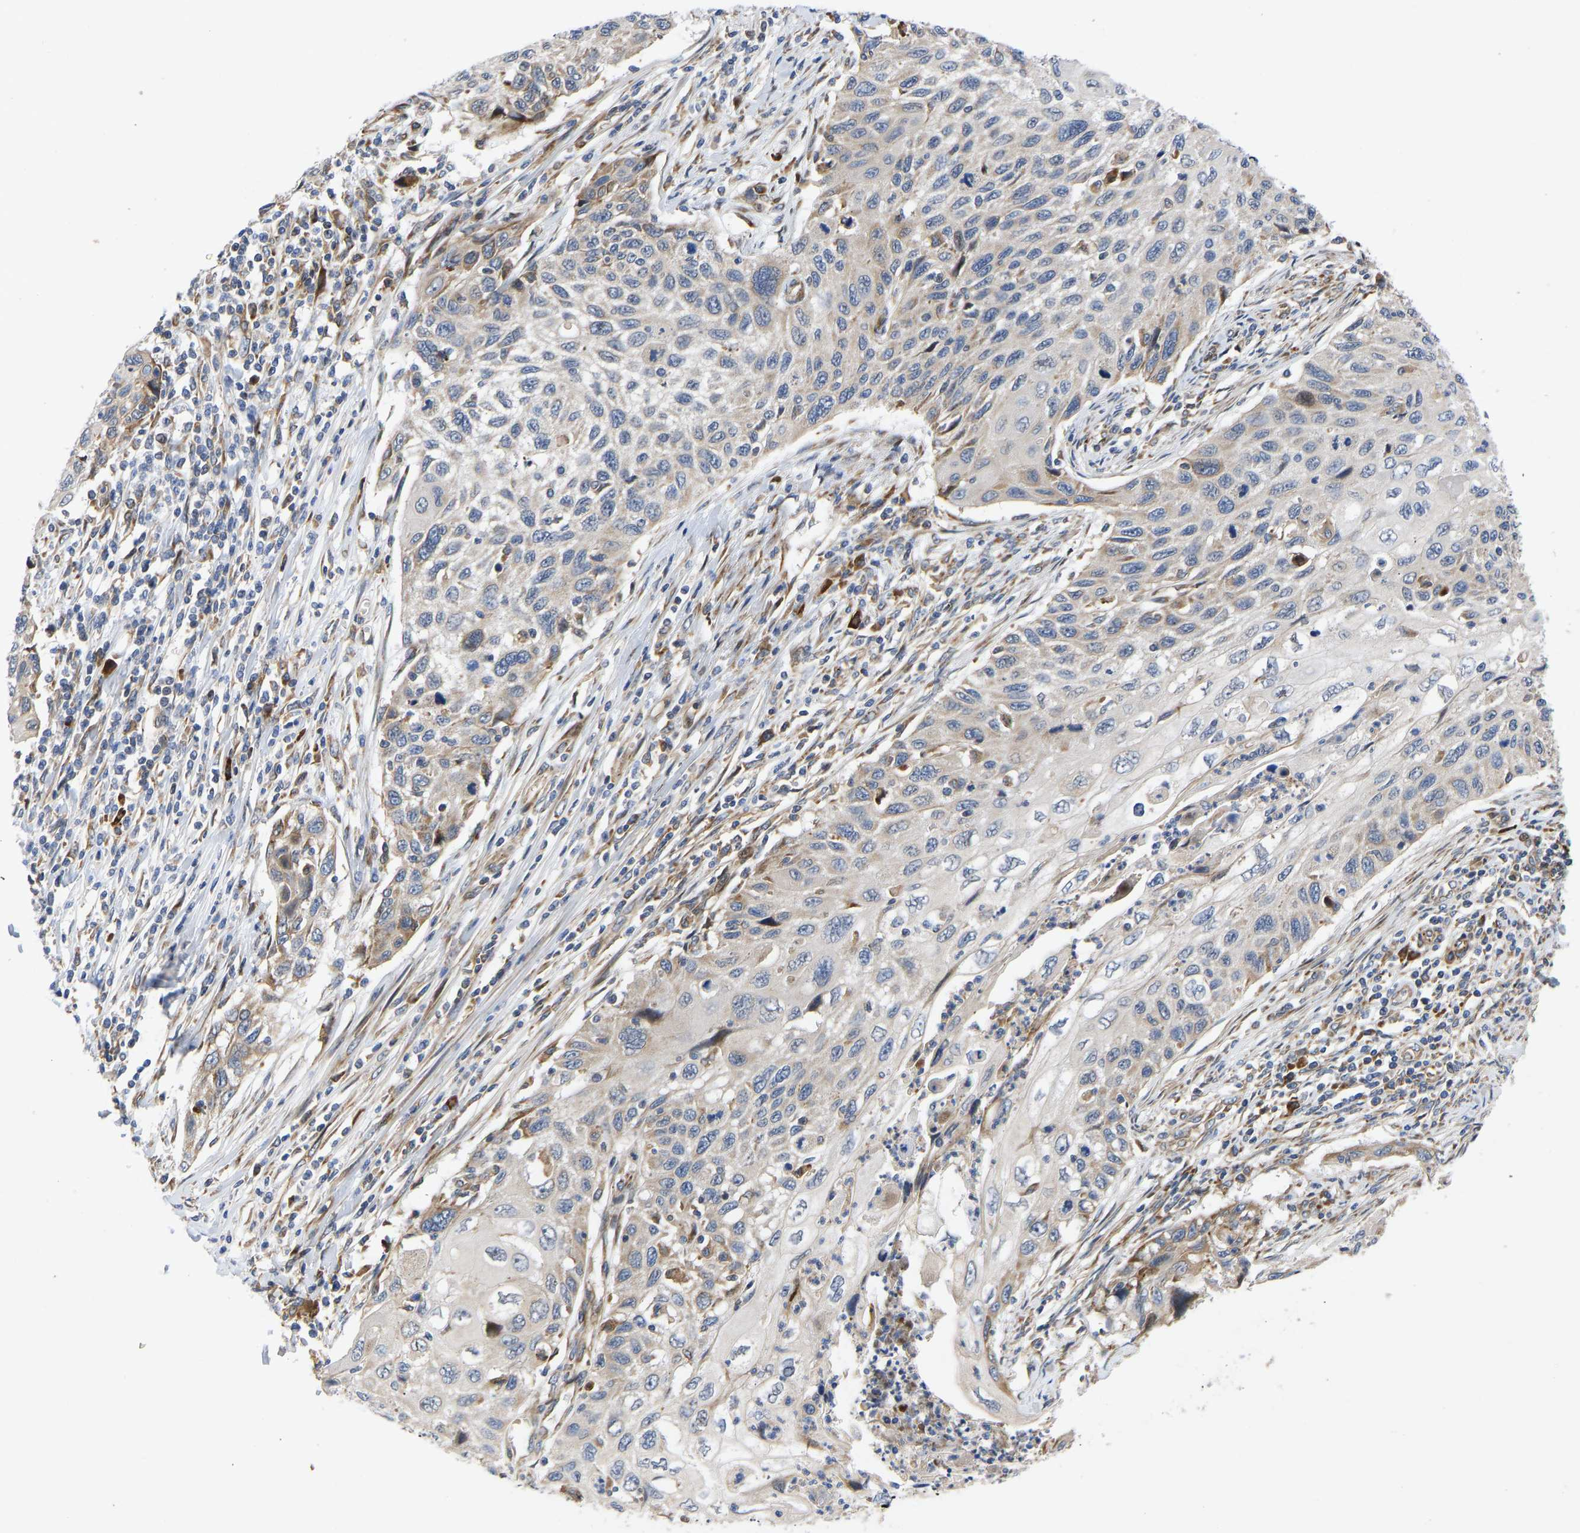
{"staining": {"intensity": "weak", "quantity": "25%-75%", "location": "cytoplasmic/membranous"}, "tissue": "cervical cancer", "cell_type": "Tumor cells", "image_type": "cancer", "snomed": [{"axis": "morphology", "description": "Squamous cell carcinoma, NOS"}, {"axis": "topography", "description": "Cervix"}], "caption": "Squamous cell carcinoma (cervical) was stained to show a protein in brown. There is low levels of weak cytoplasmic/membranous positivity in approximately 25%-75% of tumor cells.", "gene": "TMEM38B", "patient": {"sex": "female", "age": 70}}